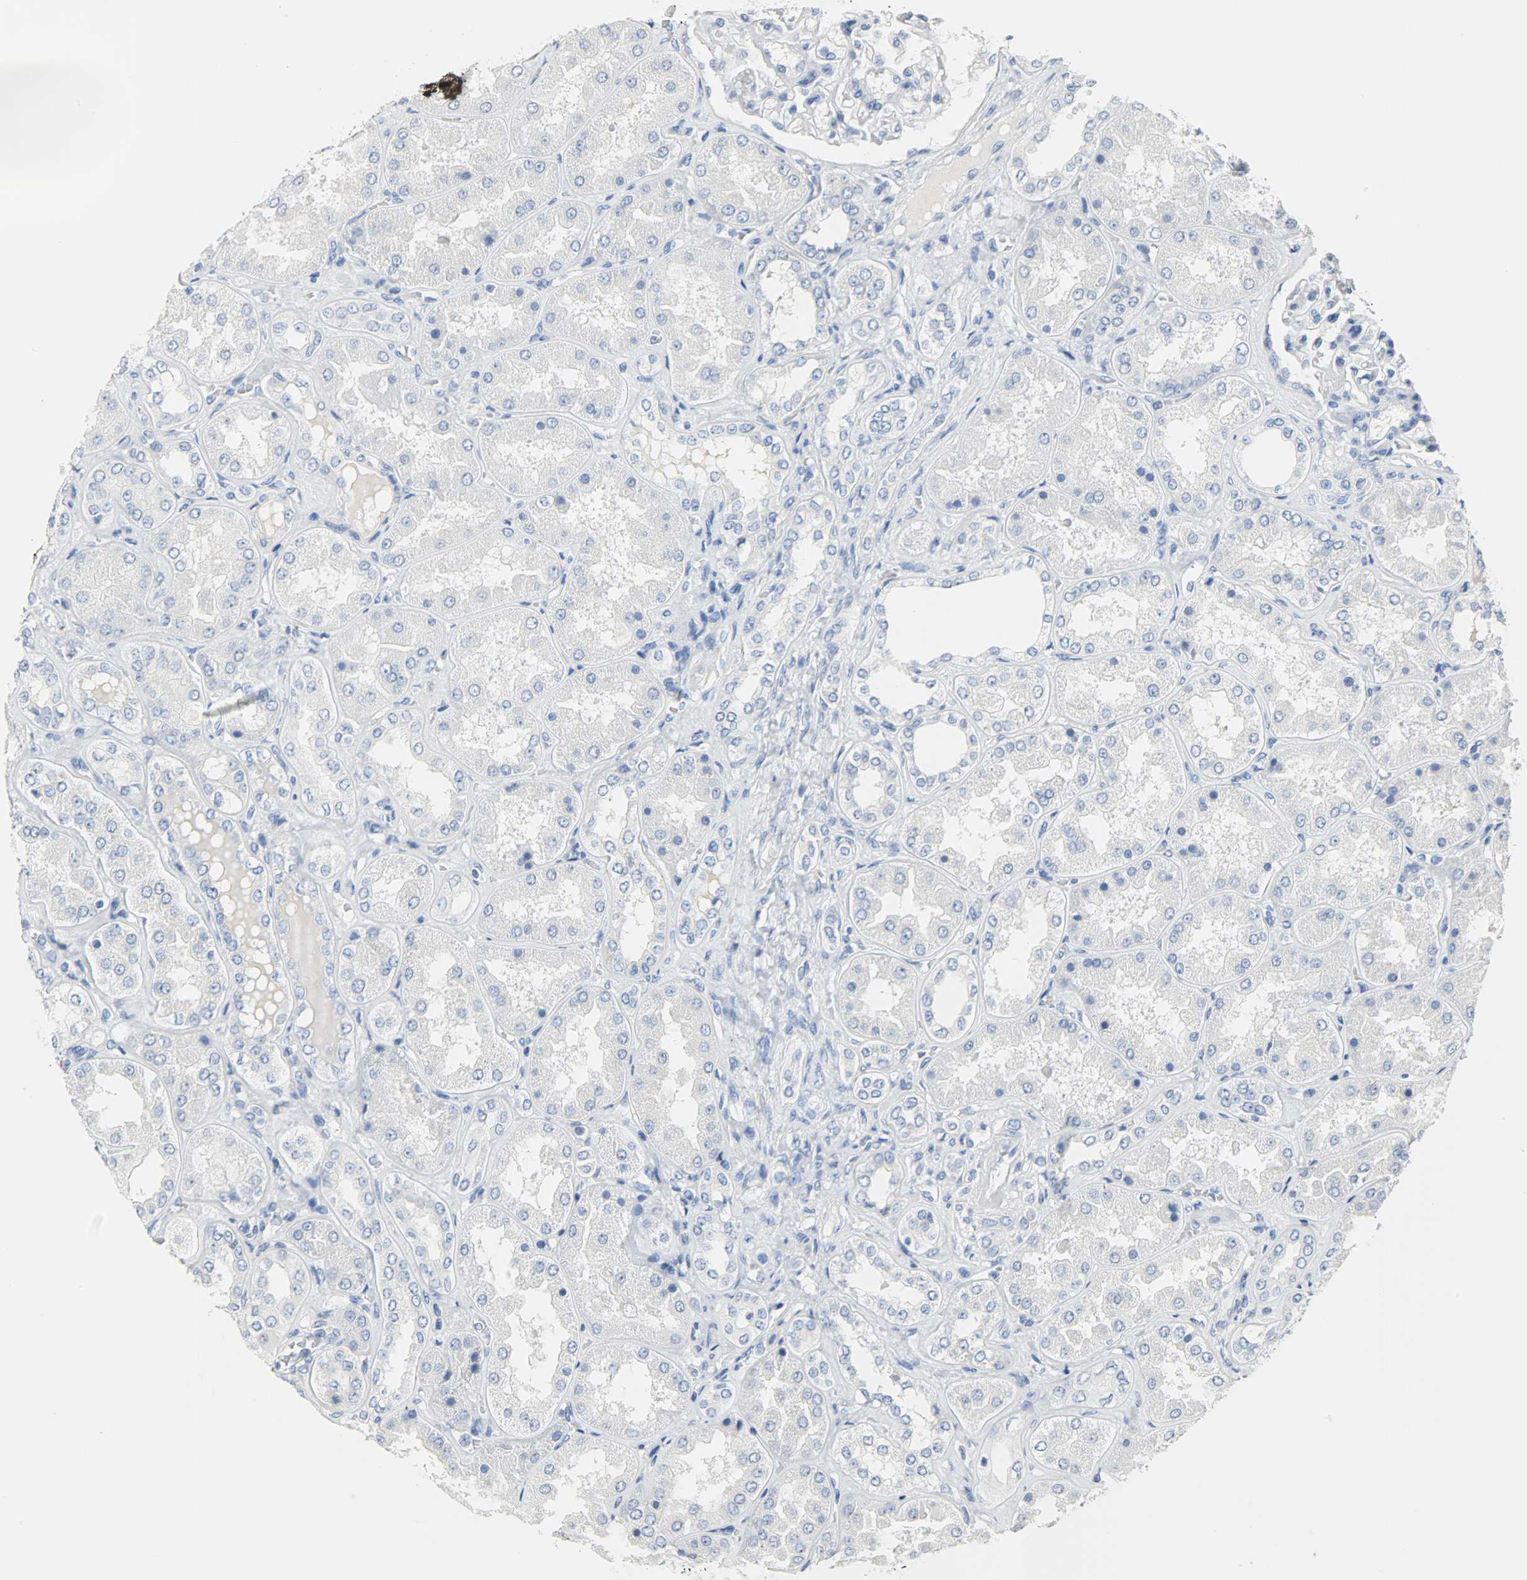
{"staining": {"intensity": "moderate", "quantity": "<25%", "location": "nuclear"}, "tissue": "kidney", "cell_type": "Cells in glomeruli", "image_type": "normal", "snomed": [{"axis": "morphology", "description": "Normal tissue, NOS"}, {"axis": "topography", "description": "Kidney"}], "caption": "Cells in glomeruli demonstrate moderate nuclear positivity in approximately <25% of cells in unremarkable kidney.", "gene": "CA3", "patient": {"sex": "female", "age": 56}}